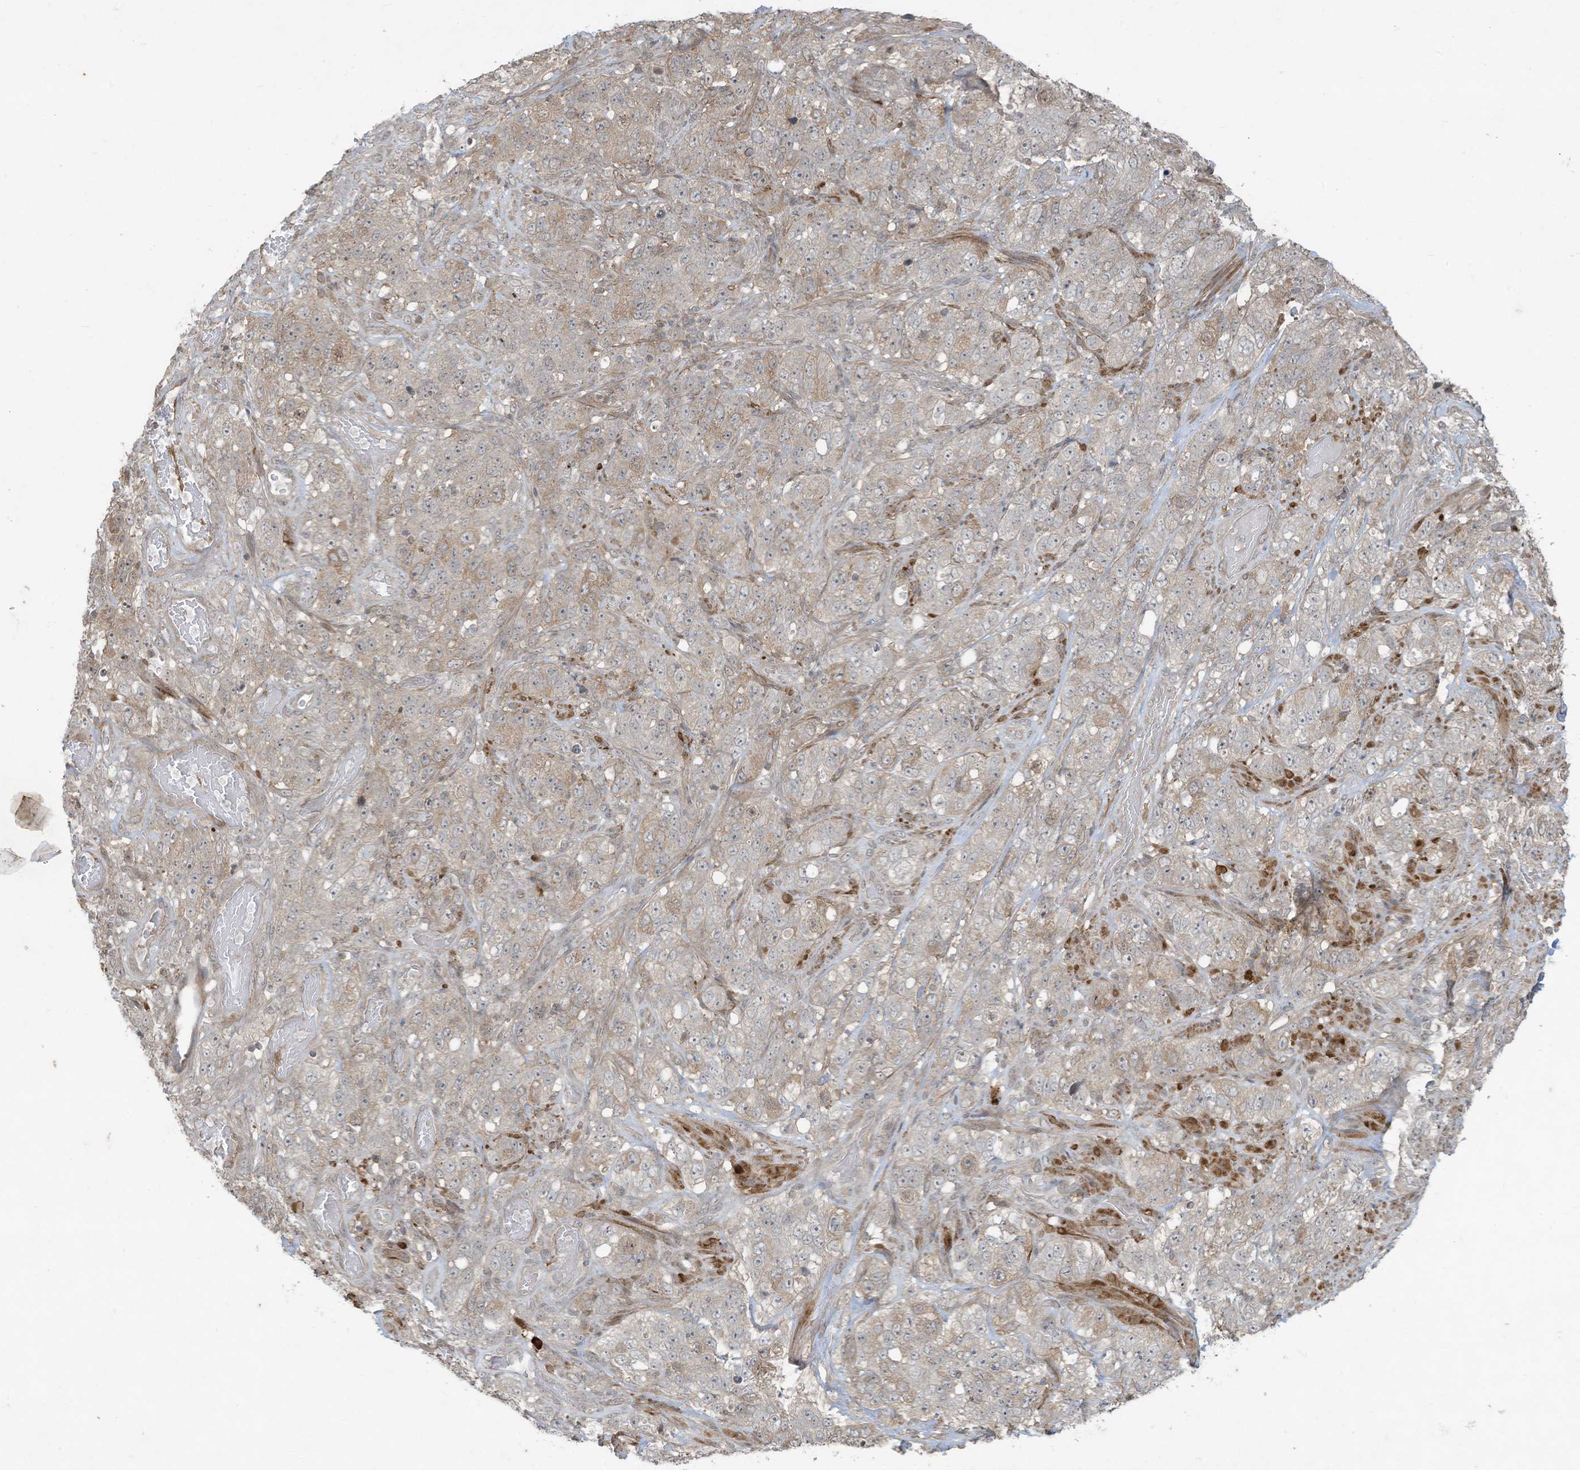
{"staining": {"intensity": "weak", "quantity": "25%-75%", "location": "cytoplasmic/membranous"}, "tissue": "stomach cancer", "cell_type": "Tumor cells", "image_type": "cancer", "snomed": [{"axis": "morphology", "description": "Adenocarcinoma, NOS"}, {"axis": "topography", "description": "Stomach"}], "caption": "Weak cytoplasmic/membranous expression for a protein is identified in approximately 25%-75% of tumor cells of stomach cancer (adenocarcinoma) using immunohistochemistry (IHC).", "gene": "ZNF263", "patient": {"sex": "male", "age": 48}}